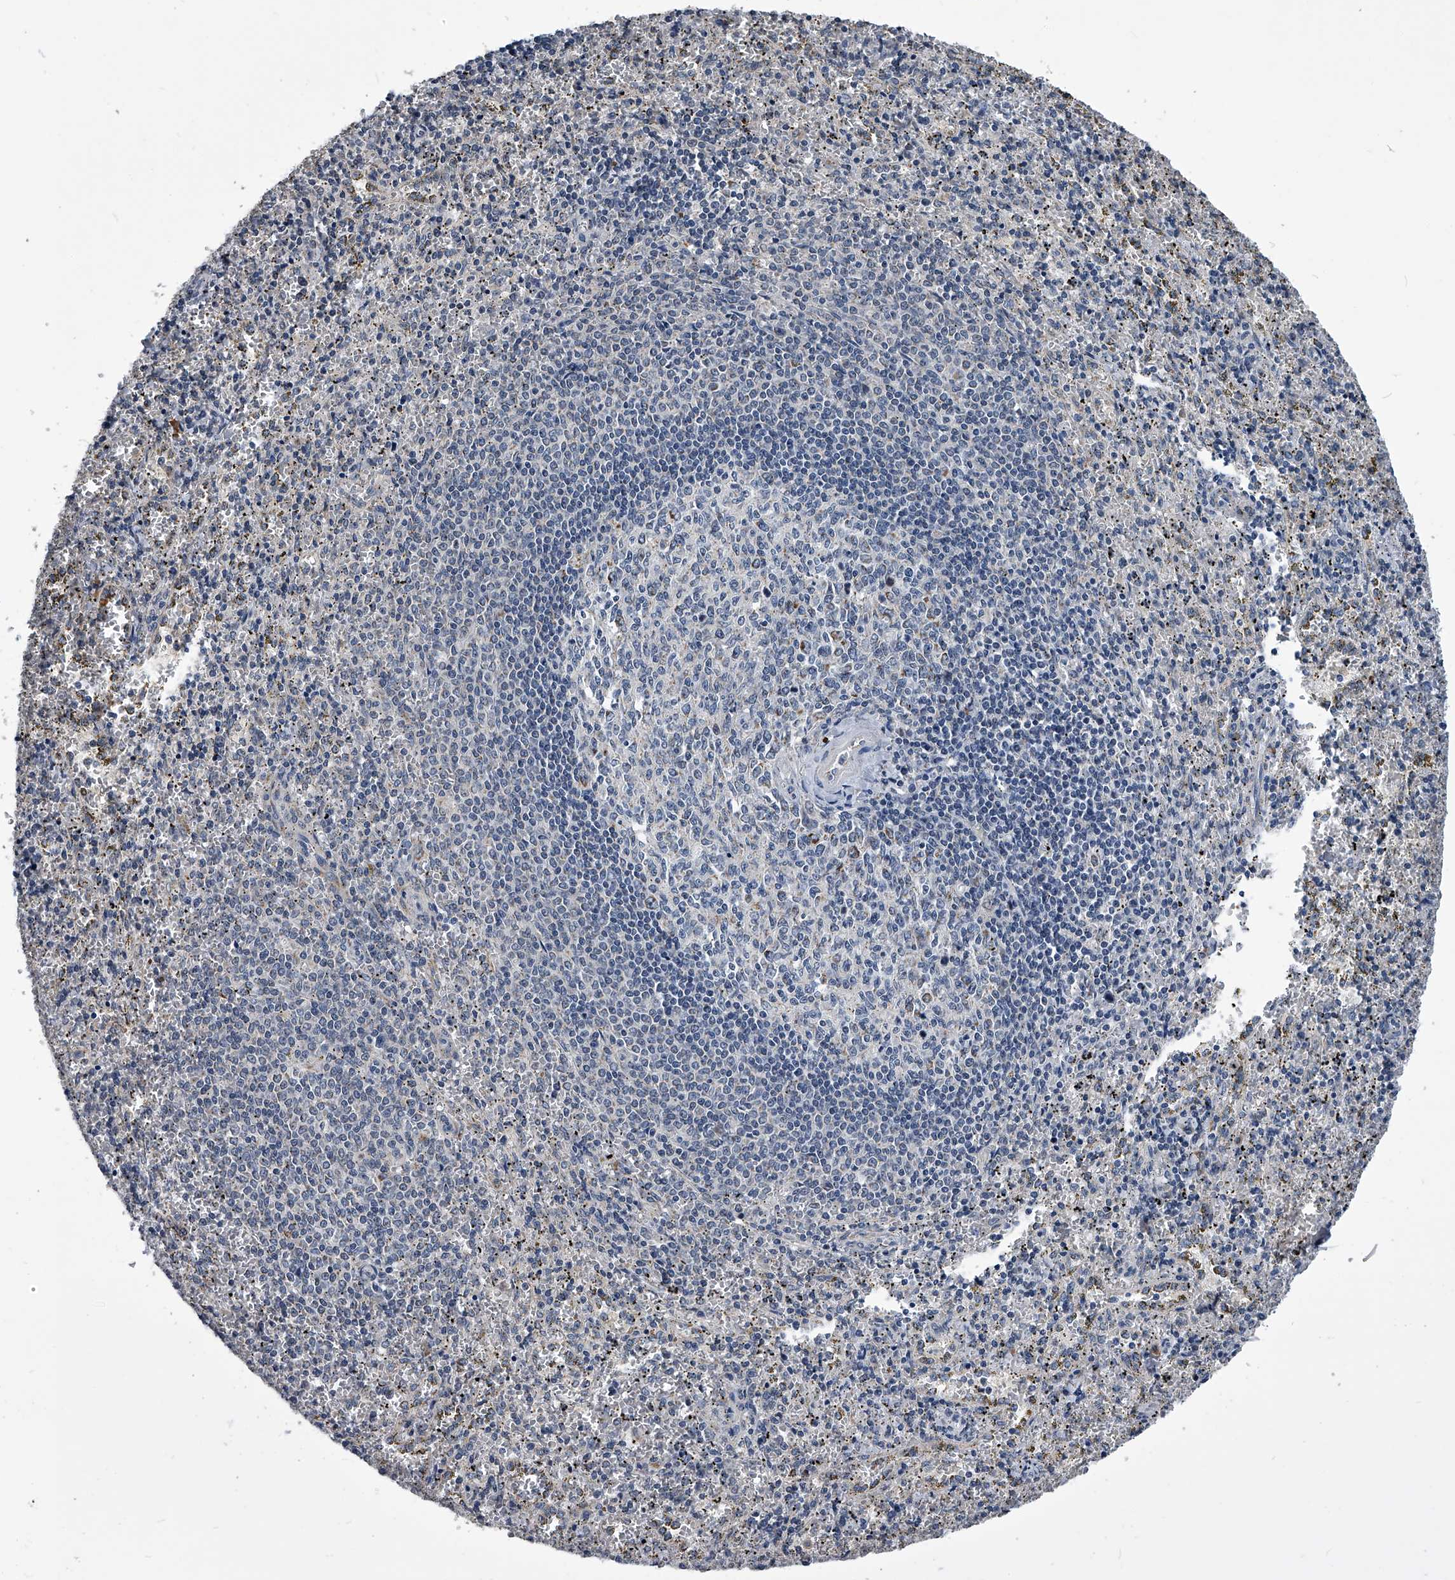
{"staining": {"intensity": "weak", "quantity": "25%-75%", "location": "cytoplasmic/membranous"}, "tissue": "spleen", "cell_type": "Cells in red pulp", "image_type": "normal", "snomed": [{"axis": "morphology", "description": "Normal tissue, NOS"}, {"axis": "topography", "description": "Spleen"}], "caption": "Immunohistochemical staining of unremarkable human spleen displays low levels of weak cytoplasmic/membranous staining in about 25%-75% of cells in red pulp.", "gene": "OAT", "patient": {"sex": "male", "age": 11}}